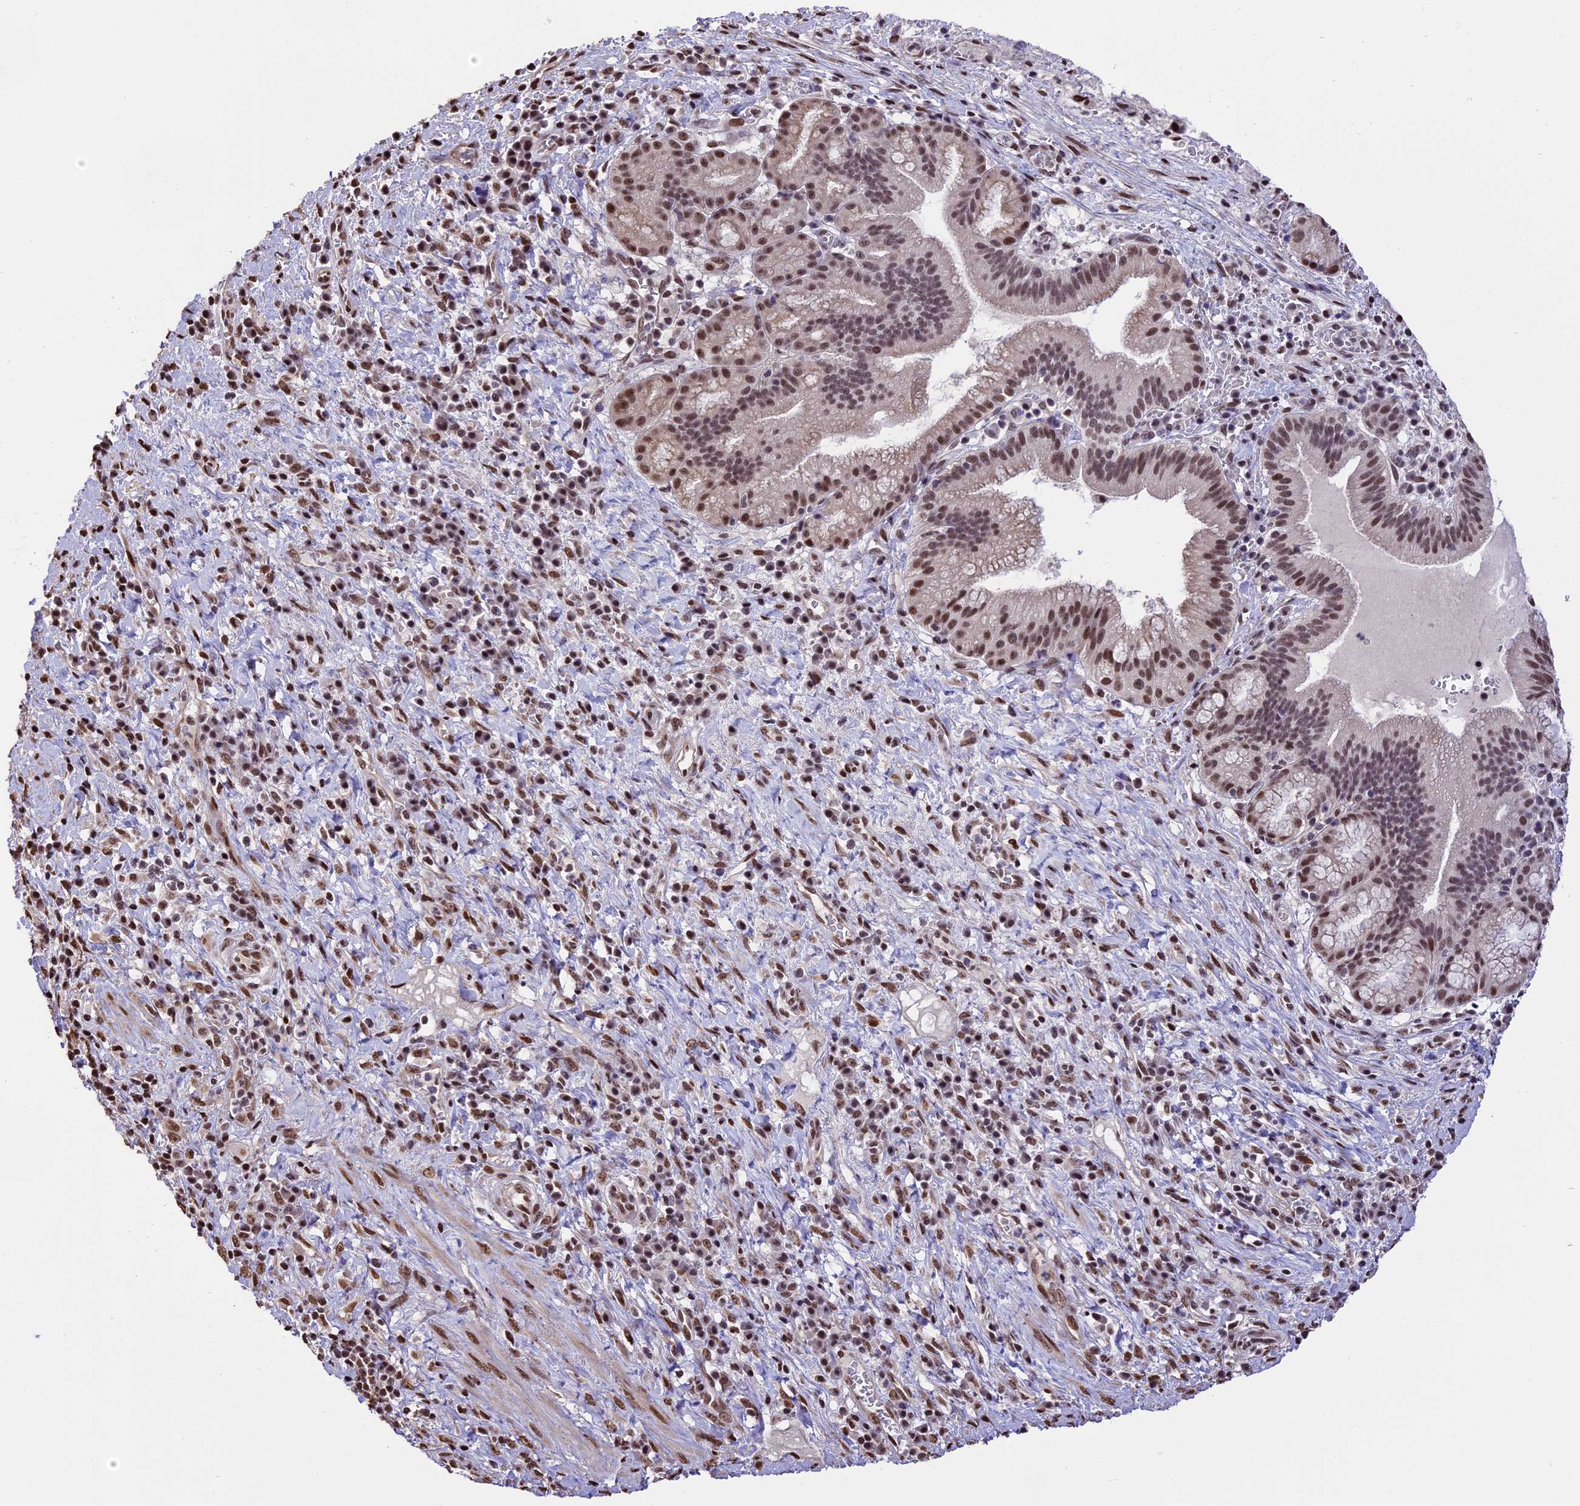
{"staining": {"intensity": "moderate", "quantity": ">75%", "location": "nuclear"}, "tissue": "pancreatic cancer", "cell_type": "Tumor cells", "image_type": "cancer", "snomed": [{"axis": "morphology", "description": "Adenocarcinoma, NOS"}, {"axis": "topography", "description": "Pancreas"}], "caption": "Brown immunohistochemical staining in pancreatic cancer (adenocarcinoma) shows moderate nuclear expression in approximately >75% of tumor cells.", "gene": "POLR3E", "patient": {"sex": "male", "age": 72}}